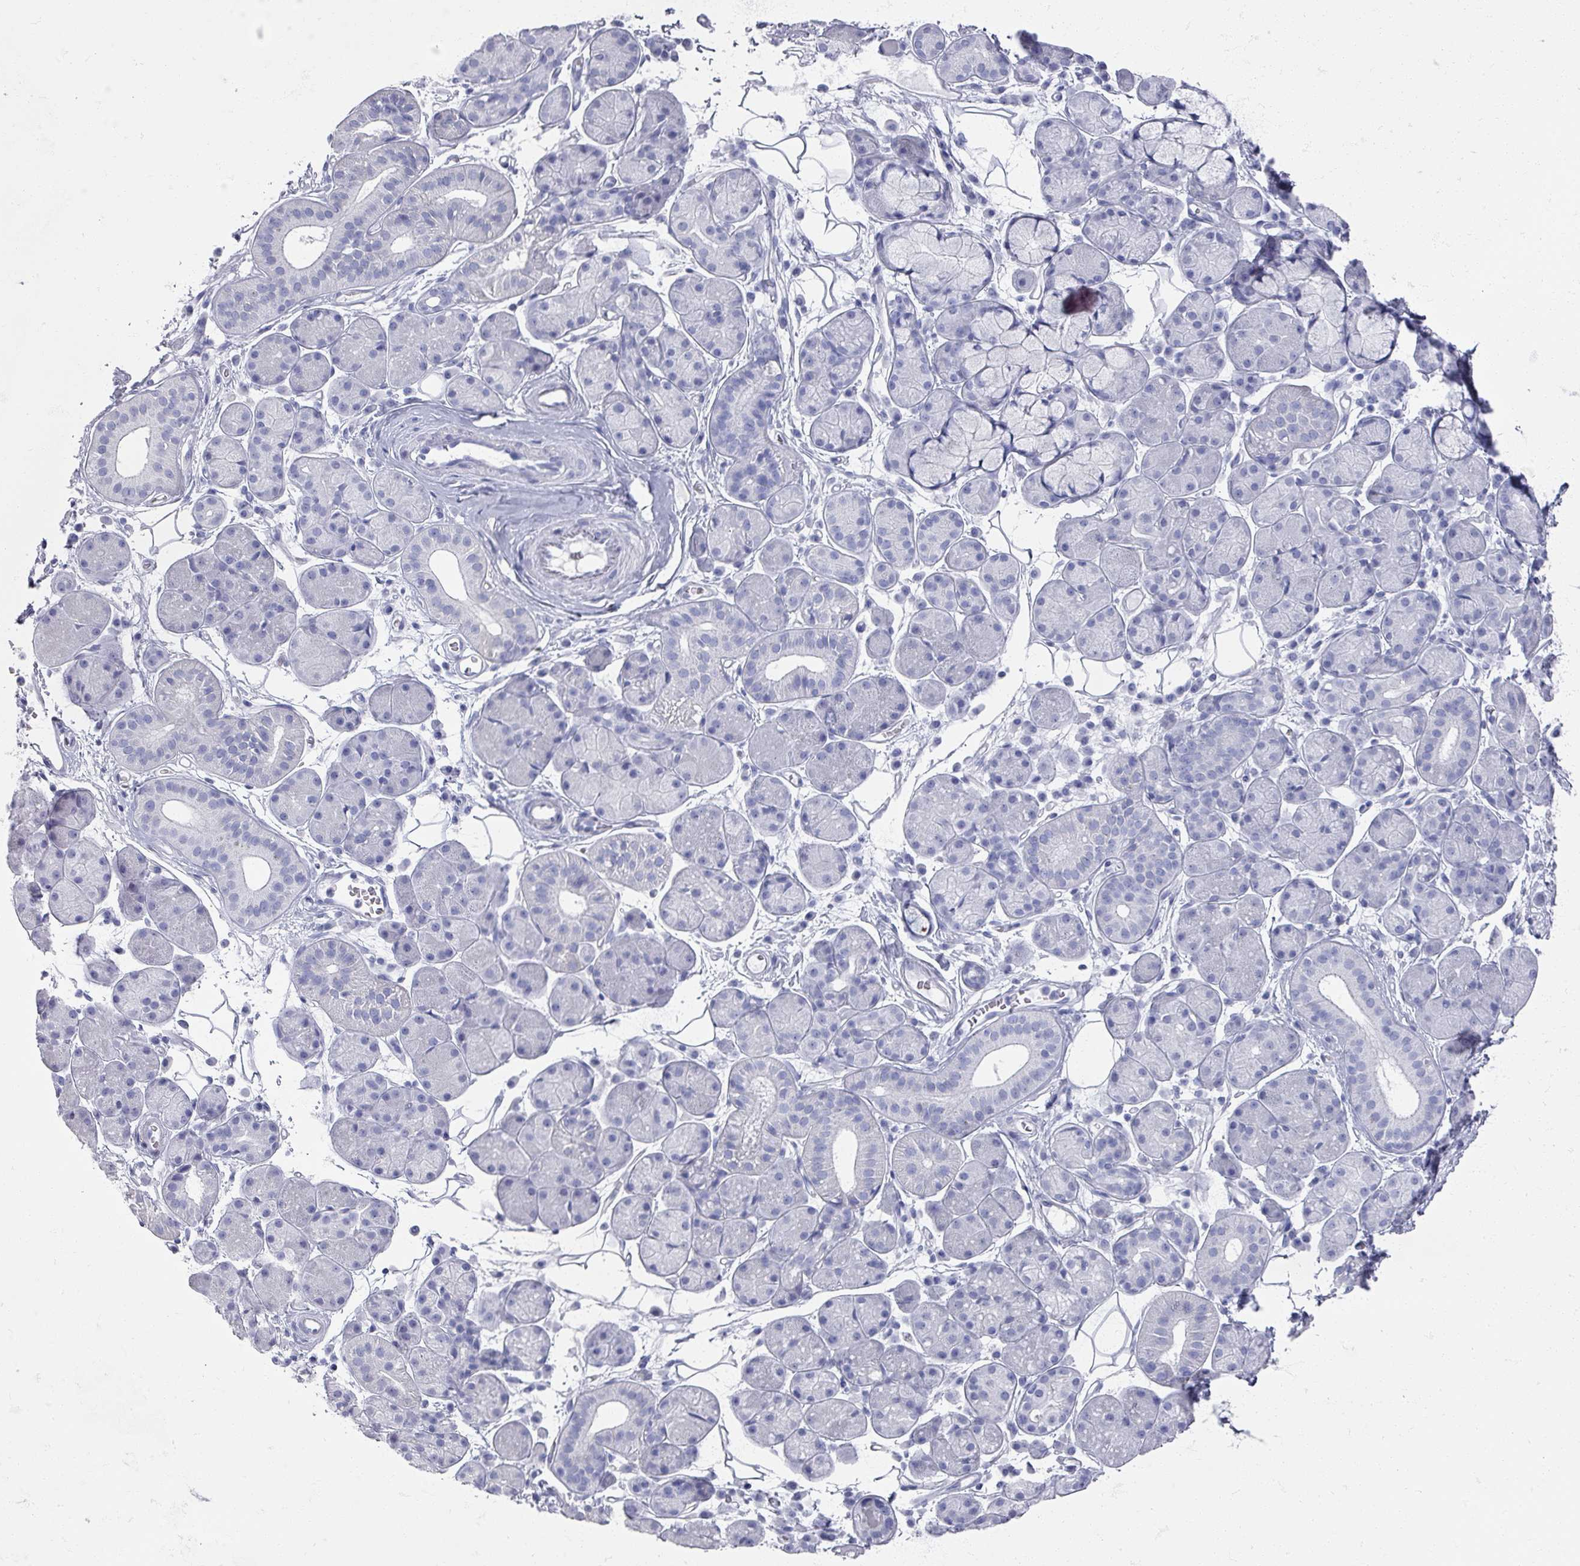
{"staining": {"intensity": "negative", "quantity": "none", "location": "none"}, "tissue": "salivary gland", "cell_type": "Glandular cells", "image_type": "normal", "snomed": [{"axis": "morphology", "description": "Squamous cell carcinoma, NOS"}, {"axis": "topography", "description": "Skin"}, {"axis": "topography", "description": "Head-Neck"}], "caption": "Image shows no protein expression in glandular cells of normal salivary gland. The staining is performed using DAB (3,3'-diaminobenzidine) brown chromogen with nuclei counter-stained in using hematoxylin.", "gene": "OMG", "patient": {"sex": "male", "age": 80}}